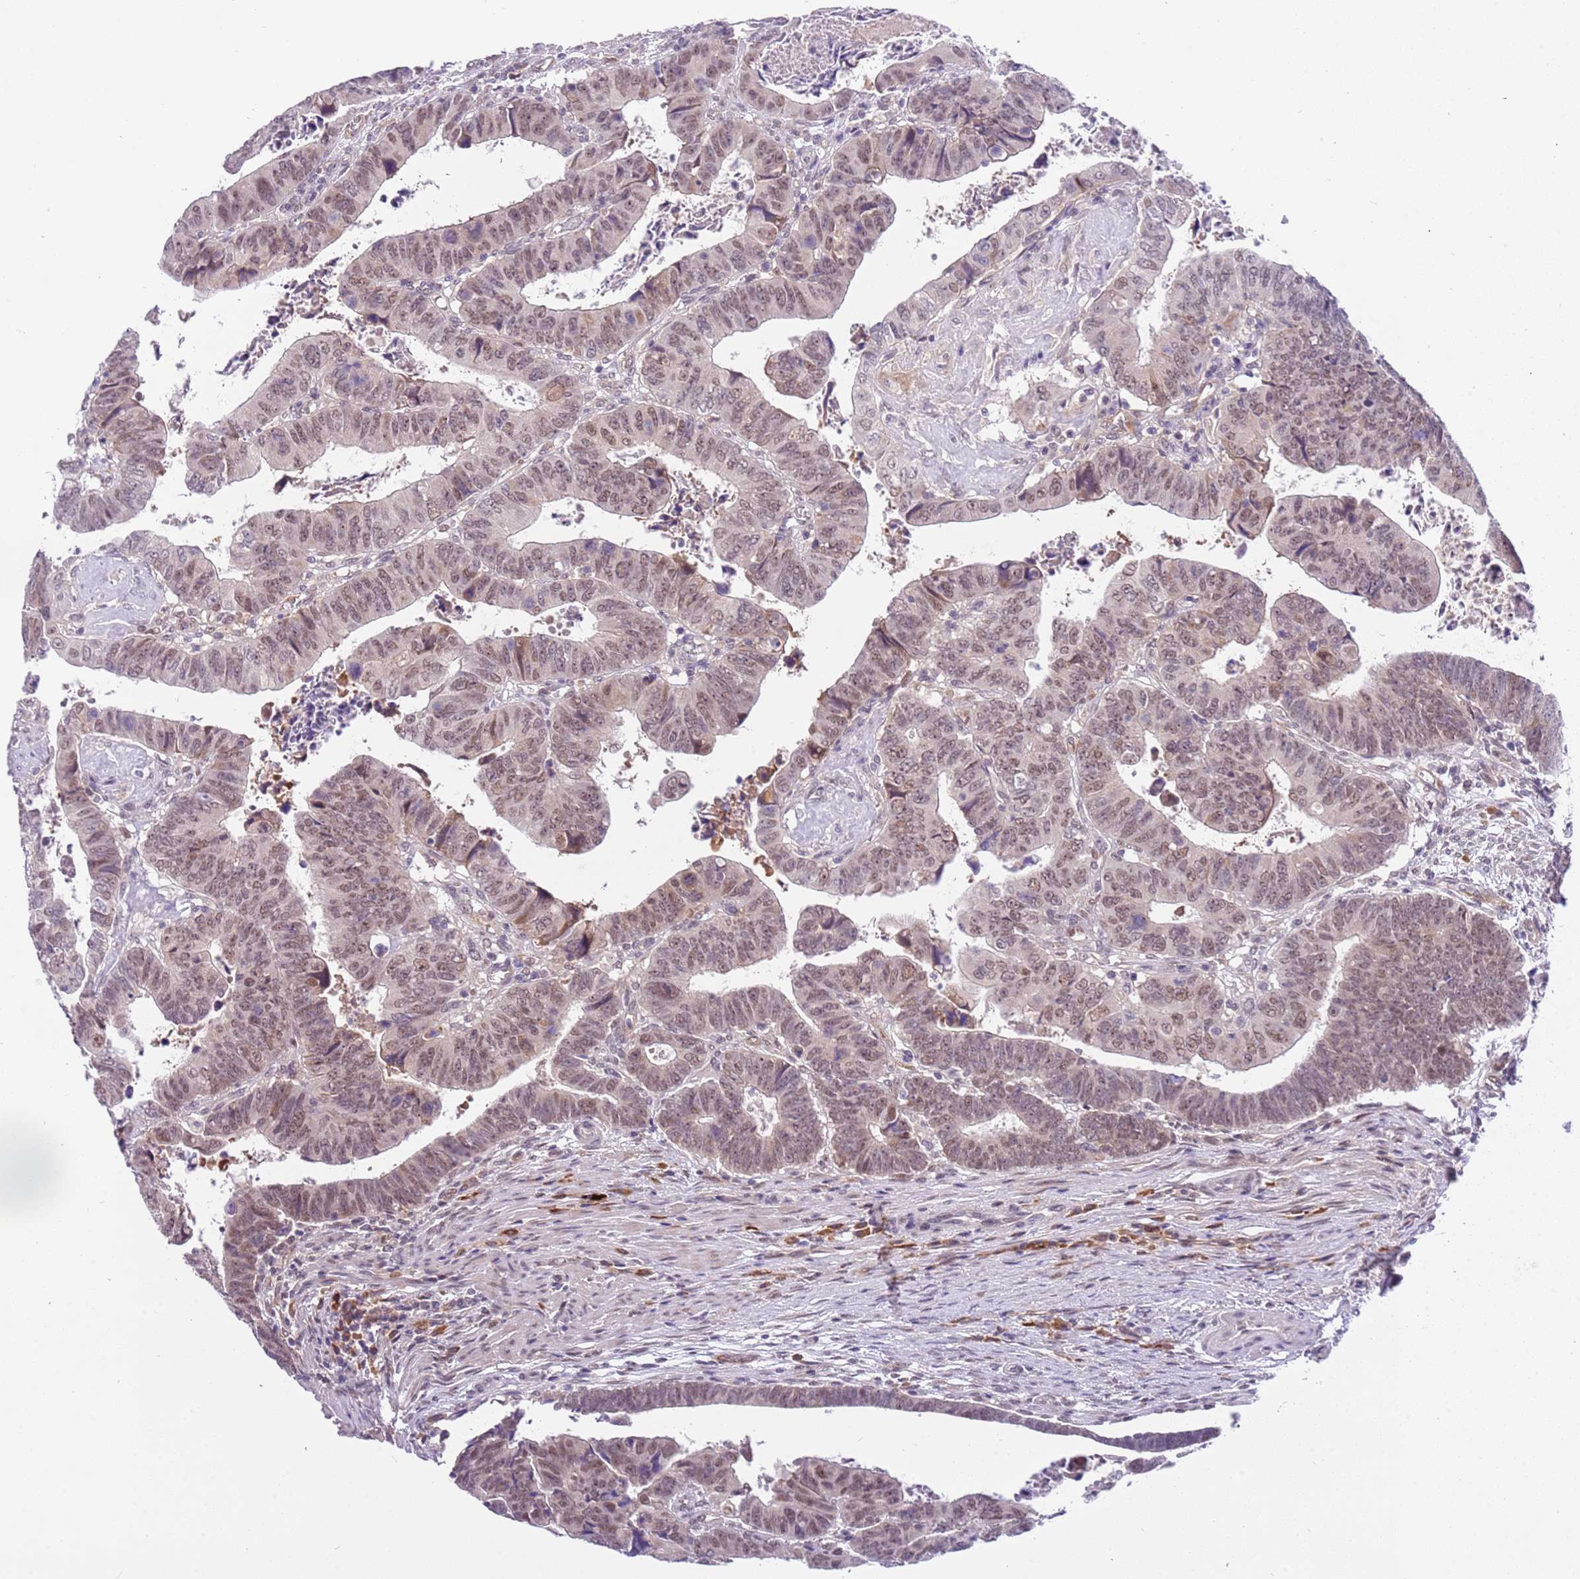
{"staining": {"intensity": "weak", "quantity": ">75%", "location": "nuclear"}, "tissue": "colorectal cancer", "cell_type": "Tumor cells", "image_type": "cancer", "snomed": [{"axis": "morphology", "description": "Normal tissue, NOS"}, {"axis": "morphology", "description": "Adenocarcinoma, NOS"}, {"axis": "topography", "description": "Rectum"}], "caption": "A histopathology image of adenocarcinoma (colorectal) stained for a protein shows weak nuclear brown staining in tumor cells.", "gene": "MAGEF1", "patient": {"sex": "female", "age": 65}}